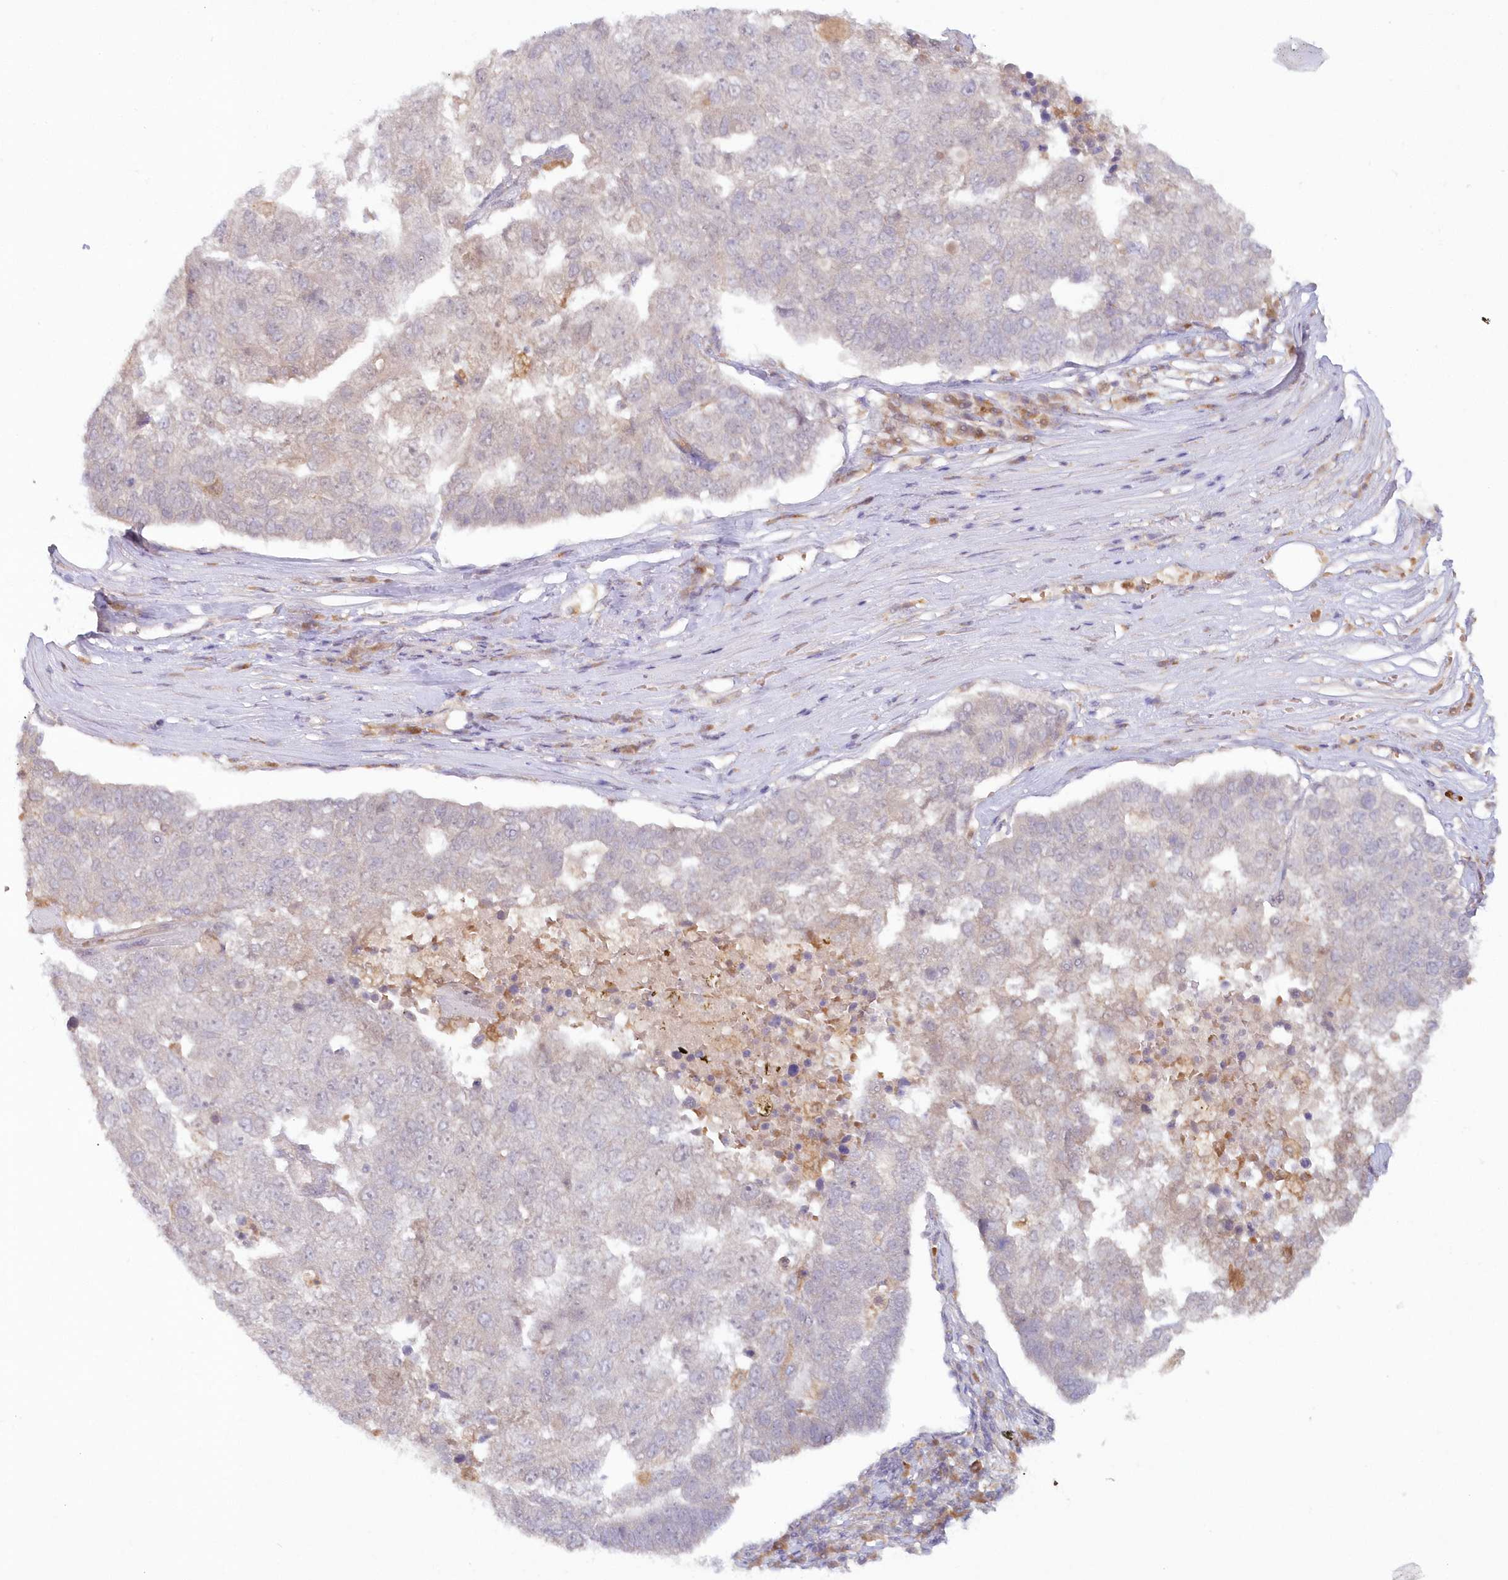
{"staining": {"intensity": "negative", "quantity": "none", "location": "none"}, "tissue": "pancreatic cancer", "cell_type": "Tumor cells", "image_type": "cancer", "snomed": [{"axis": "morphology", "description": "Adenocarcinoma, NOS"}, {"axis": "topography", "description": "Pancreas"}], "caption": "Immunohistochemistry (IHC) image of neoplastic tissue: human adenocarcinoma (pancreatic) stained with DAB (3,3'-diaminobenzidine) exhibits no significant protein expression in tumor cells.", "gene": "GBE1", "patient": {"sex": "female", "age": 61}}